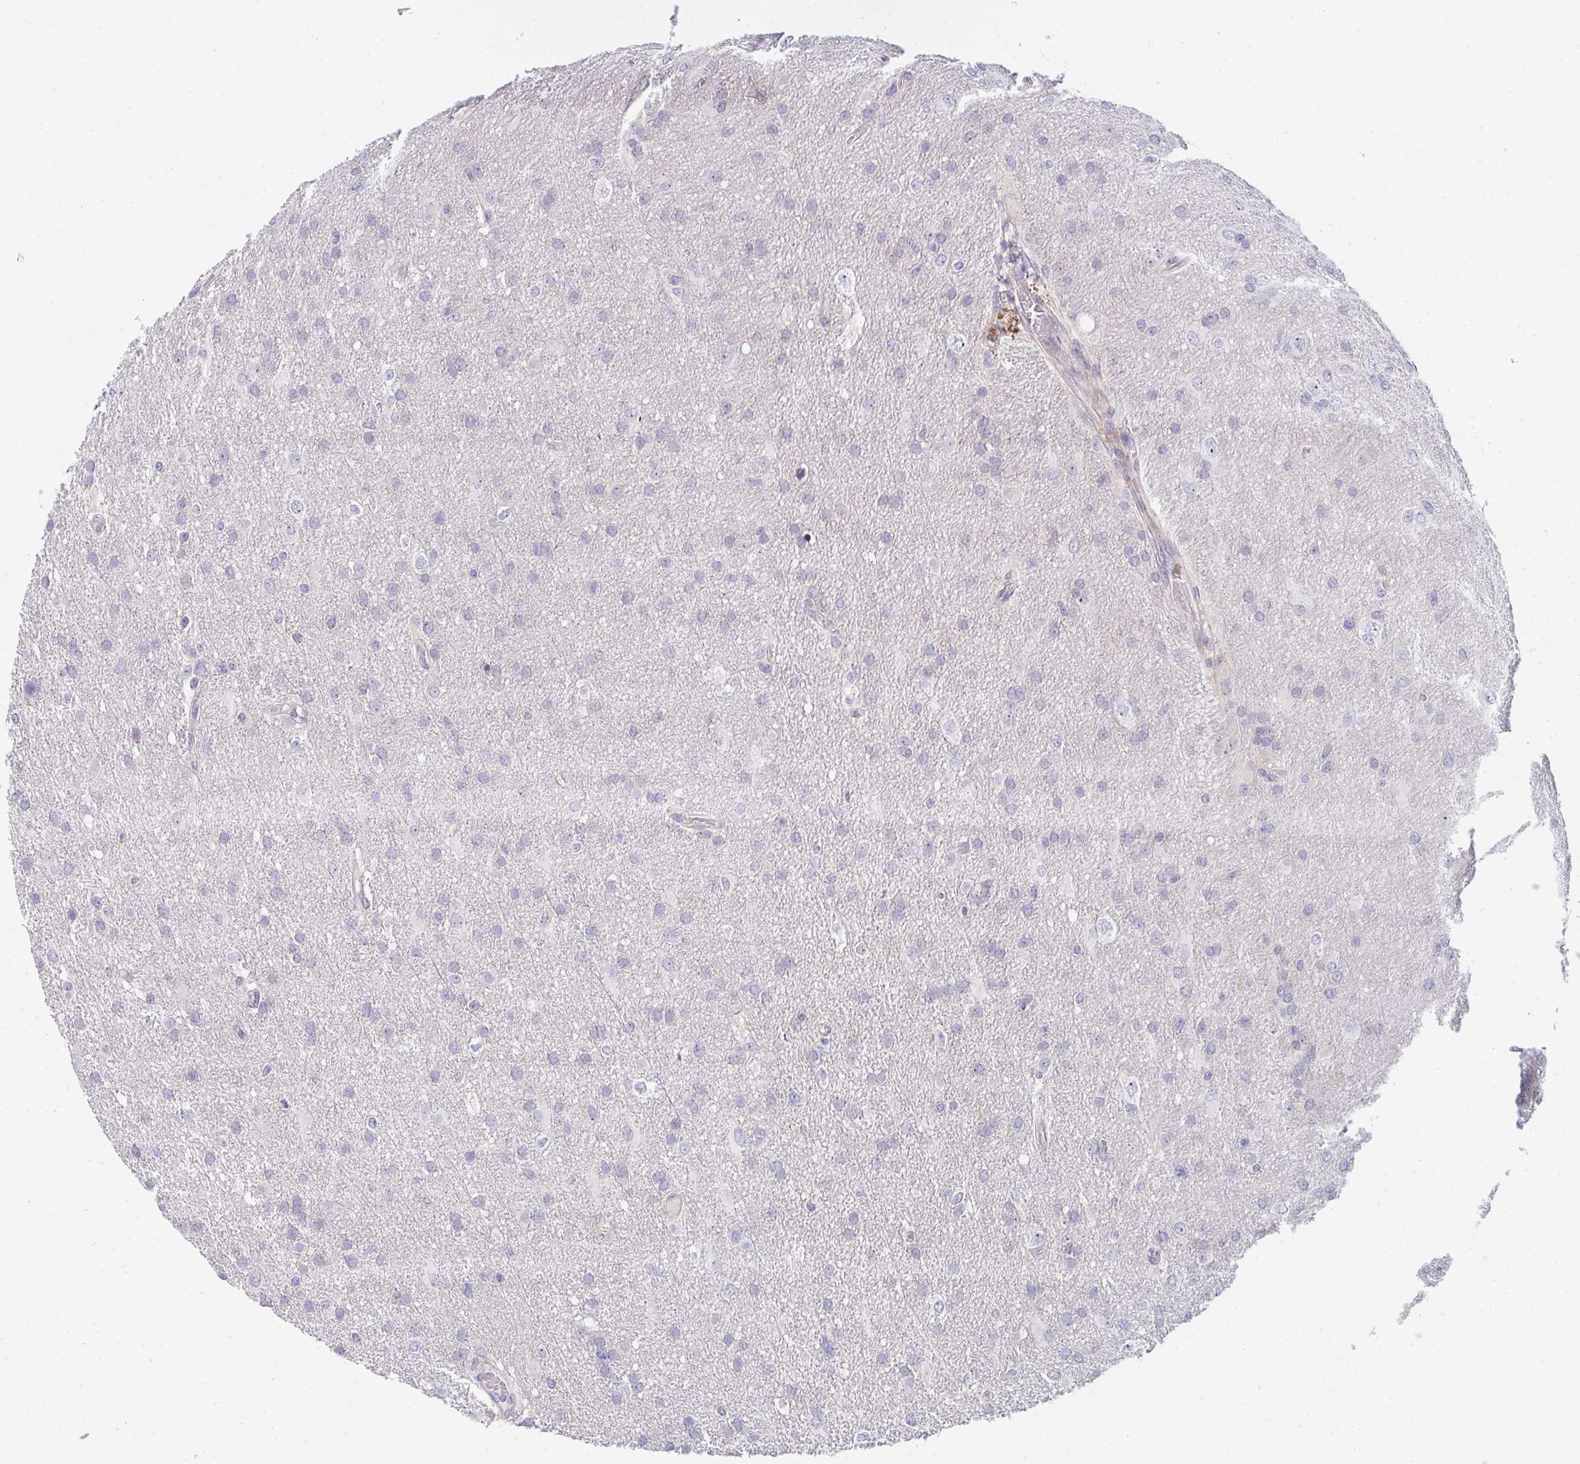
{"staining": {"intensity": "negative", "quantity": "none", "location": "none"}, "tissue": "glioma", "cell_type": "Tumor cells", "image_type": "cancer", "snomed": [{"axis": "morphology", "description": "Glioma, malignant, High grade"}, {"axis": "topography", "description": "Brain"}], "caption": "IHC histopathology image of human glioma stained for a protein (brown), which displays no staining in tumor cells.", "gene": "KLHL33", "patient": {"sex": "male", "age": 53}}